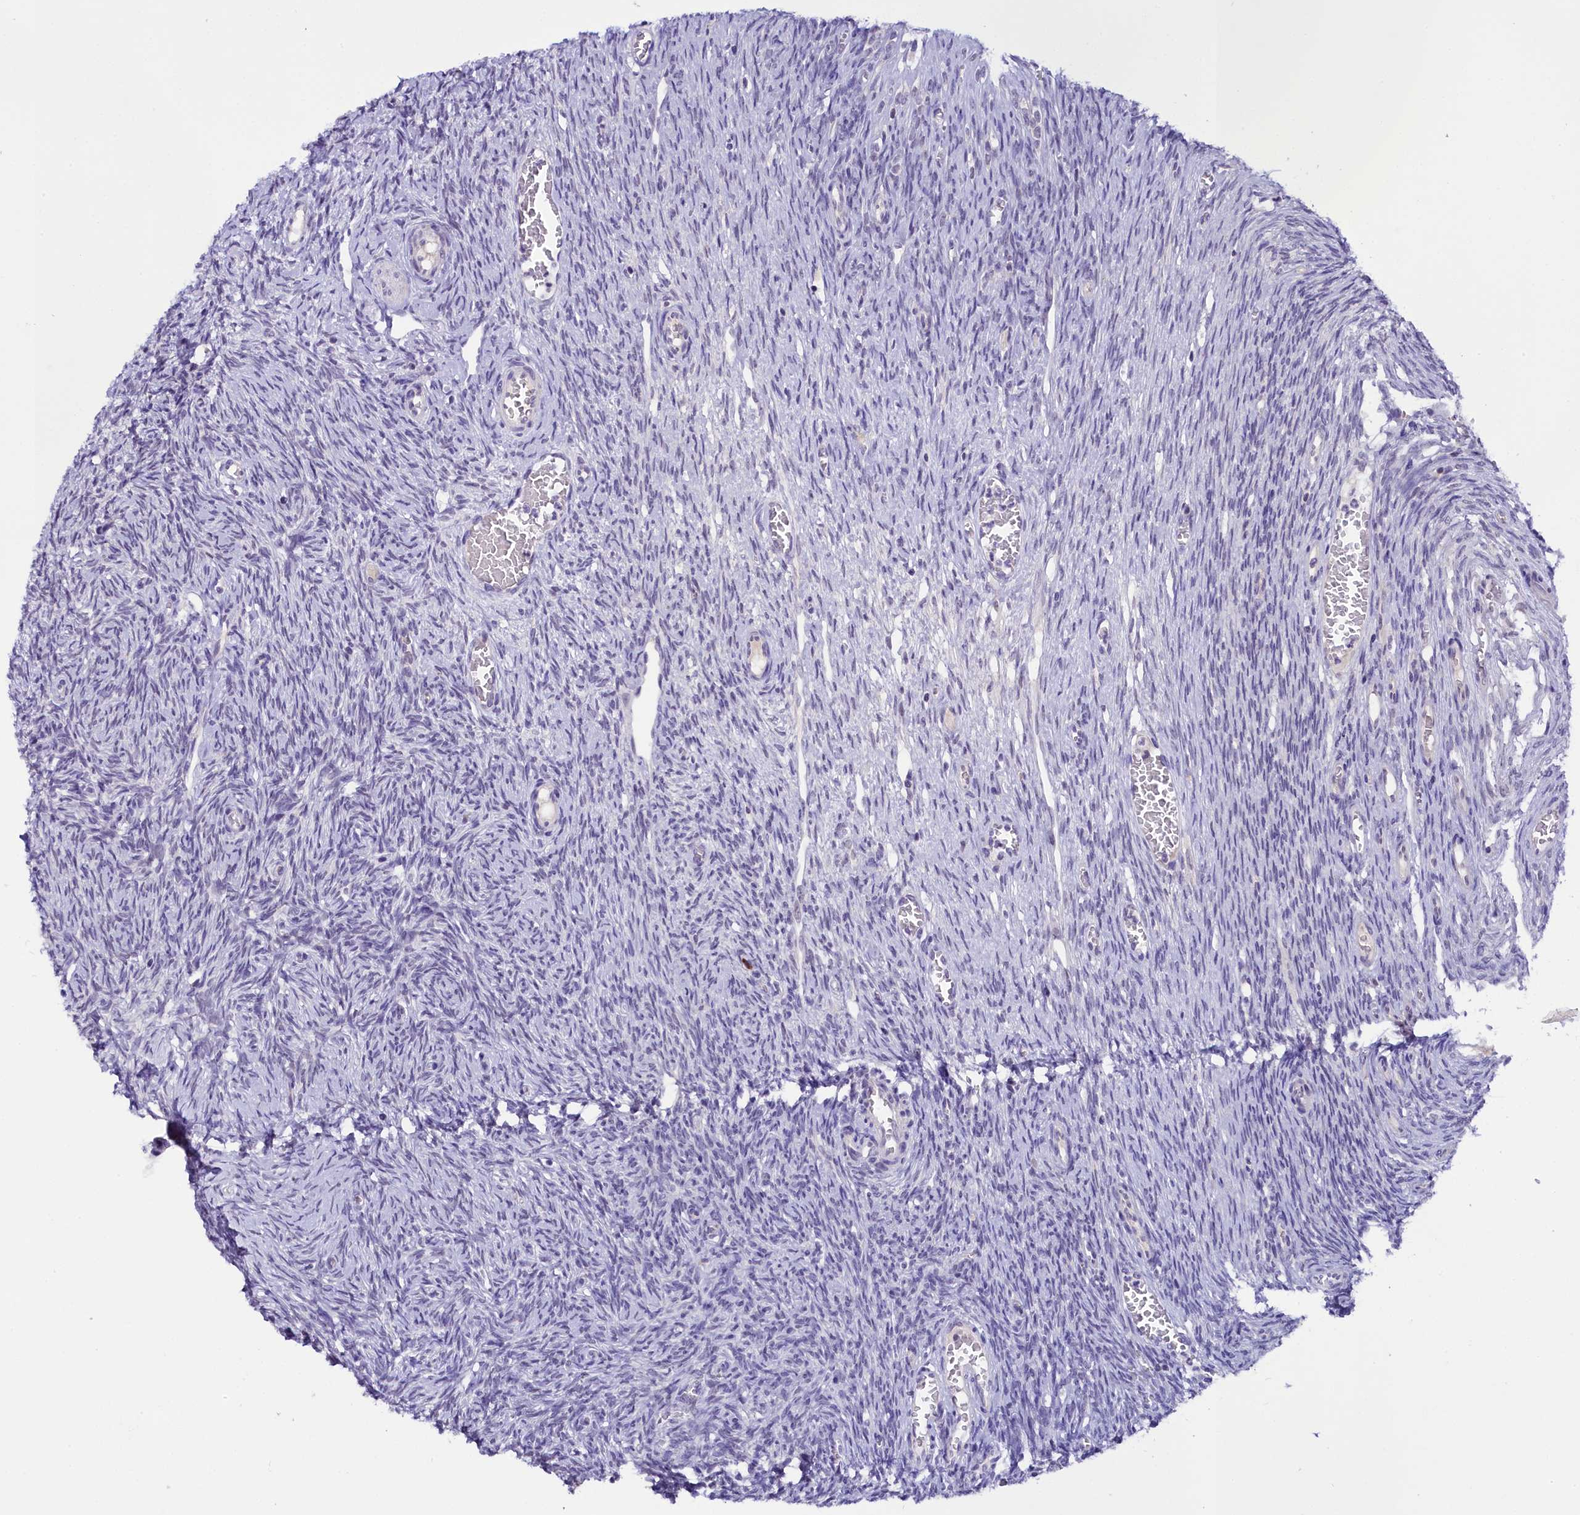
{"staining": {"intensity": "negative", "quantity": "none", "location": "none"}, "tissue": "ovary", "cell_type": "Ovarian stroma cells", "image_type": "normal", "snomed": [{"axis": "morphology", "description": "Normal tissue, NOS"}, {"axis": "topography", "description": "Ovary"}], "caption": "Immunohistochemistry histopathology image of normal ovary stained for a protein (brown), which exhibits no expression in ovarian stroma cells.", "gene": "IQCN", "patient": {"sex": "female", "age": 44}}